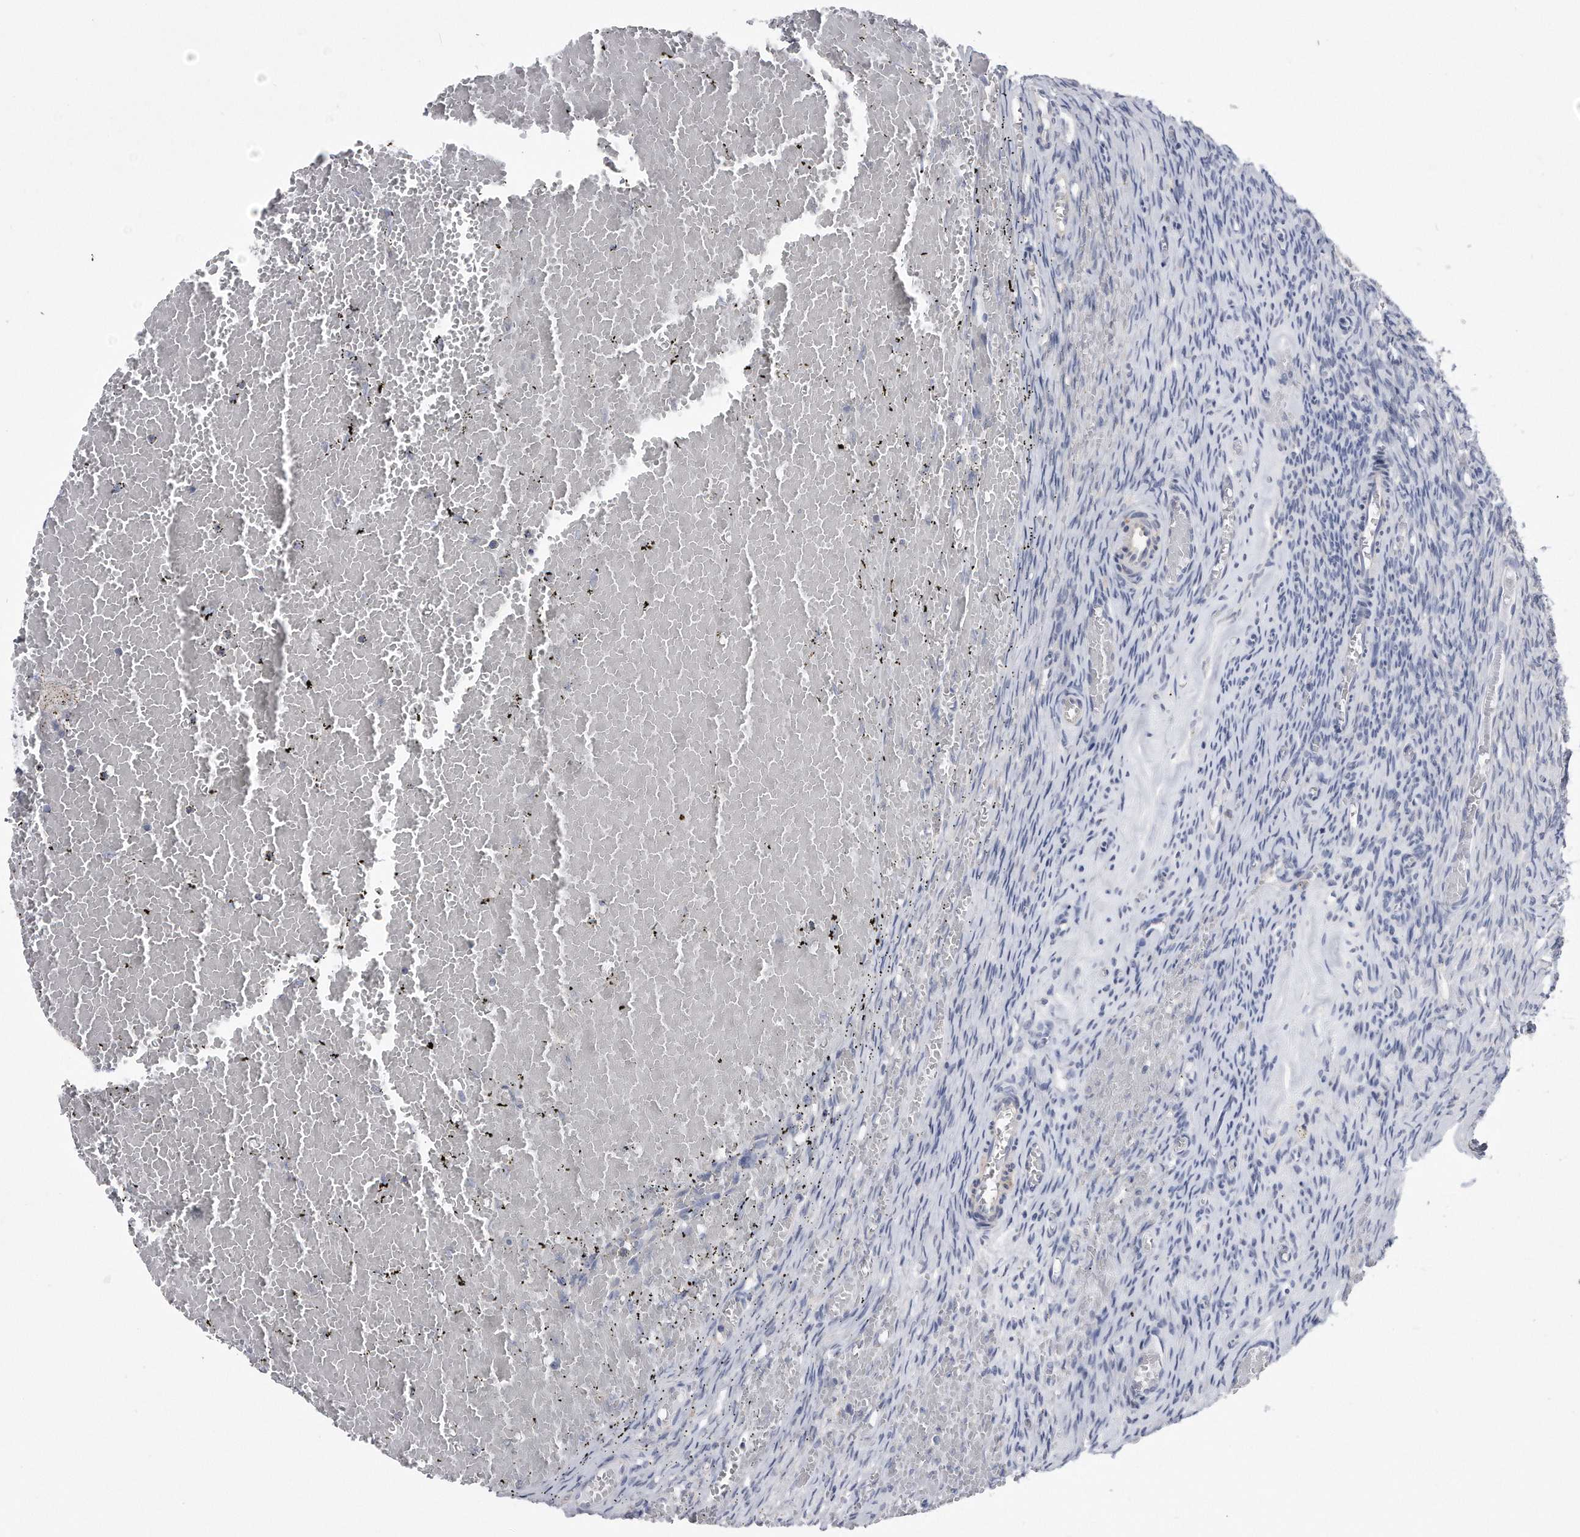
{"staining": {"intensity": "negative", "quantity": "none", "location": "none"}, "tissue": "ovary", "cell_type": "Follicle cells", "image_type": "normal", "snomed": [{"axis": "morphology", "description": "Adenocarcinoma, NOS"}, {"axis": "topography", "description": "Endometrium"}], "caption": "This is a image of immunohistochemistry (IHC) staining of normal ovary, which shows no positivity in follicle cells.", "gene": "PYGB", "patient": {"sex": "female", "age": 32}}